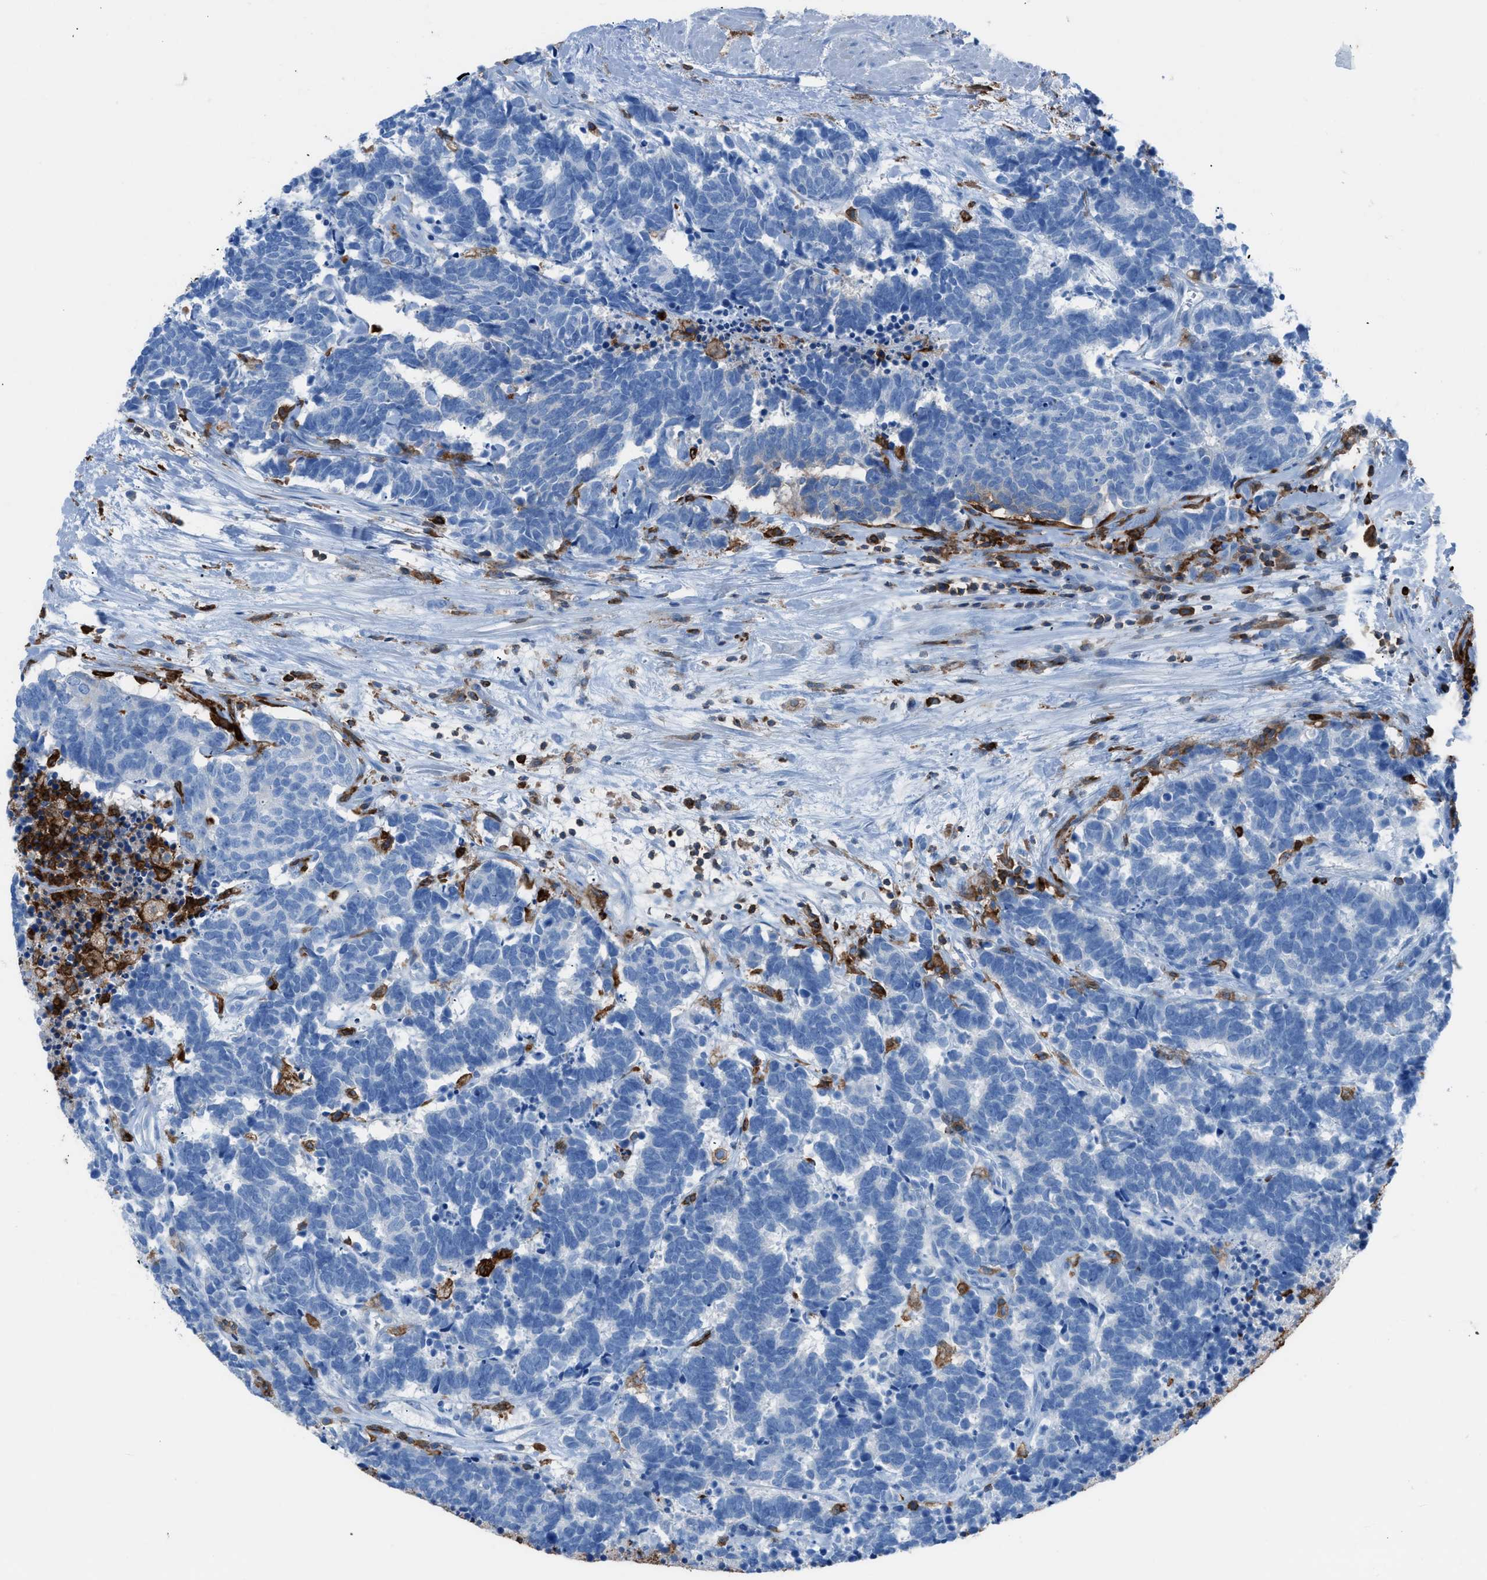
{"staining": {"intensity": "negative", "quantity": "none", "location": "none"}, "tissue": "carcinoid", "cell_type": "Tumor cells", "image_type": "cancer", "snomed": [{"axis": "morphology", "description": "Carcinoma, NOS"}, {"axis": "morphology", "description": "Carcinoid, malignant, NOS"}, {"axis": "topography", "description": "Urinary bladder"}], "caption": "A high-resolution image shows immunohistochemistry staining of carcinoid, which displays no significant staining in tumor cells. (IHC, brightfield microscopy, high magnification).", "gene": "ITGB2", "patient": {"sex": "male", "age": 57}}